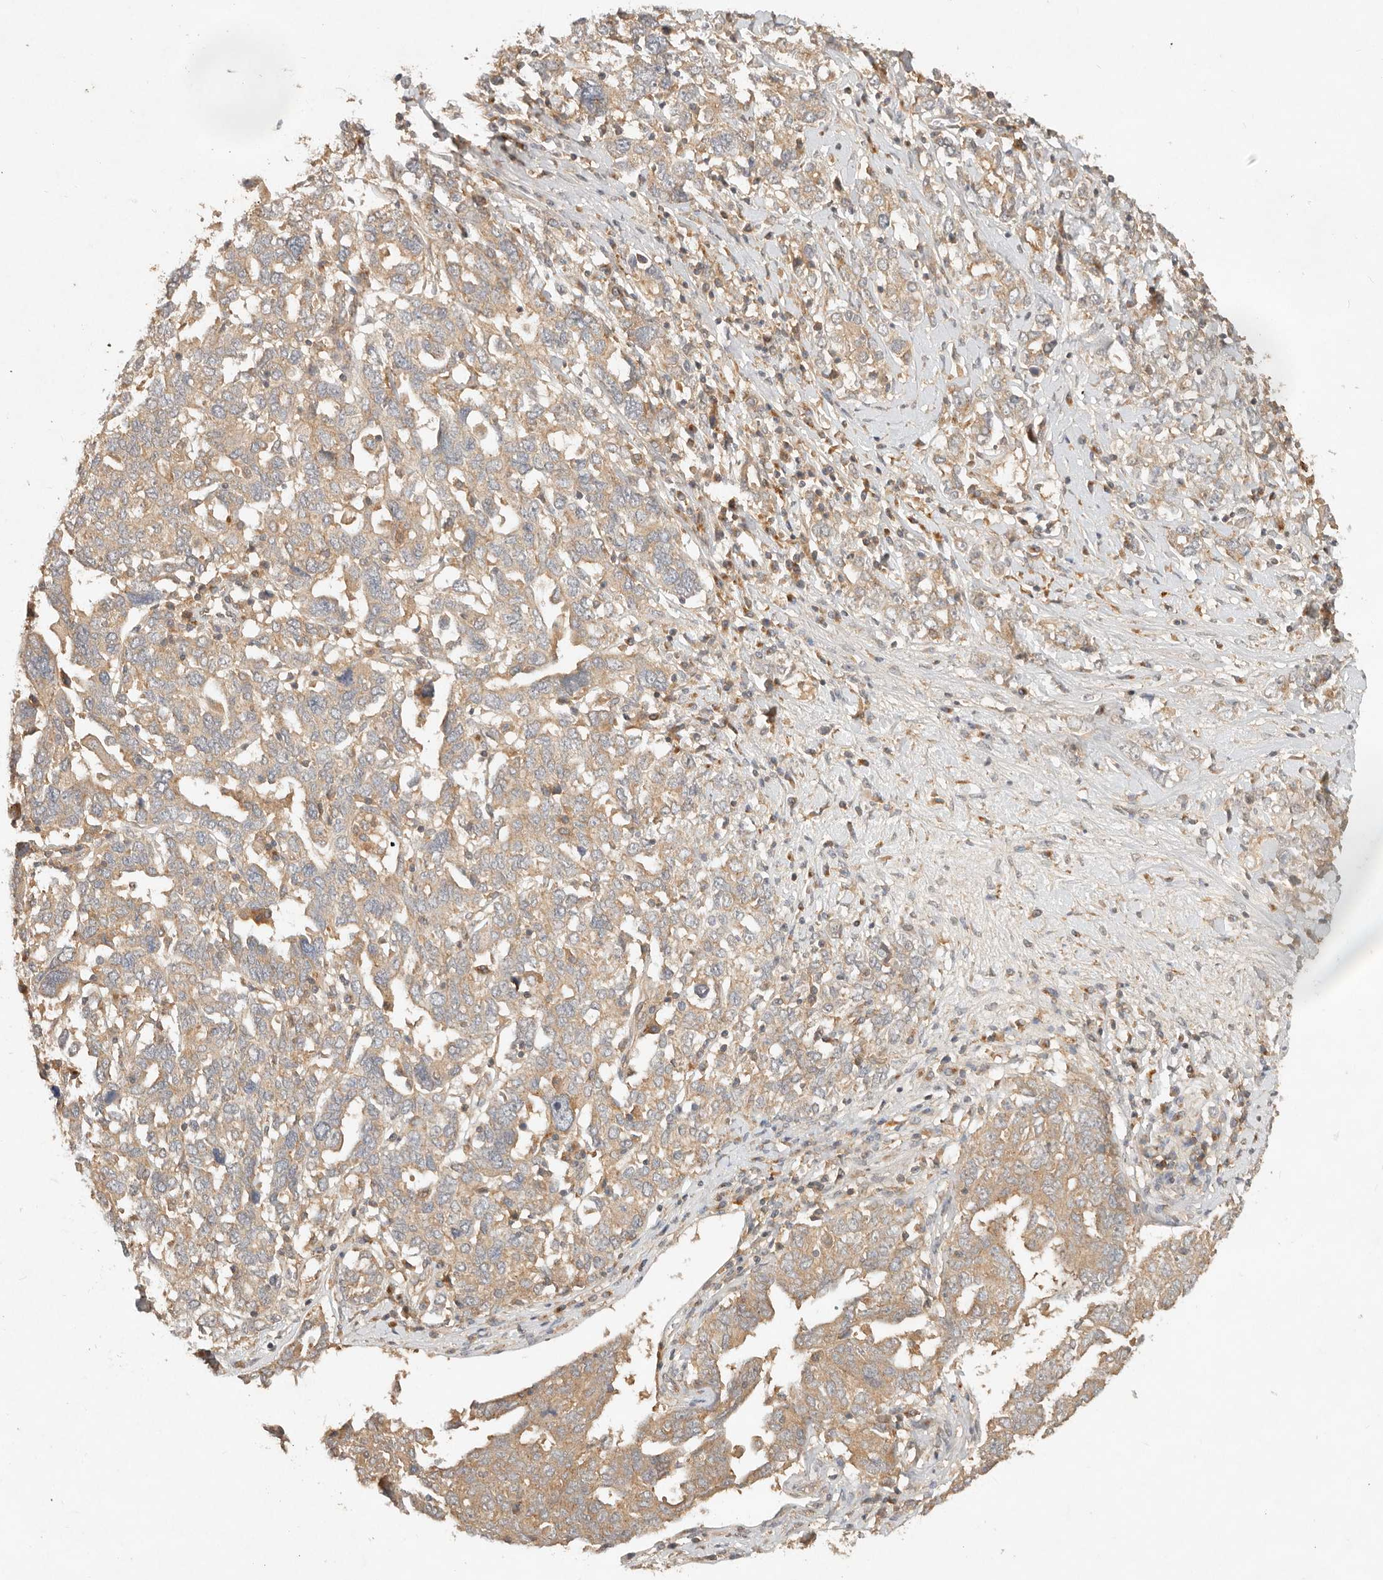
{"staining": {"intensity": "moderate", "quantity": ">75%", "location": "cytoplasmic/membranous"}, "tissue": "ovarian cancer", "cell_type": "Tumor cells", "image_type": "cancer", "snomed": [{"axis": "morphology", "description": "Carcinoma, endometroid"}, {"axis": "topography", "description": "Ovary"}], "caption": "This image reveals IHC staining of ovarian cancer (endometroid carcinoma), with medium moderate cytoplasmic/membranous positivity in about >75% of tumor cells.", "gene": "HECTD3", "patient": {"sex": "female", "age": 62}}